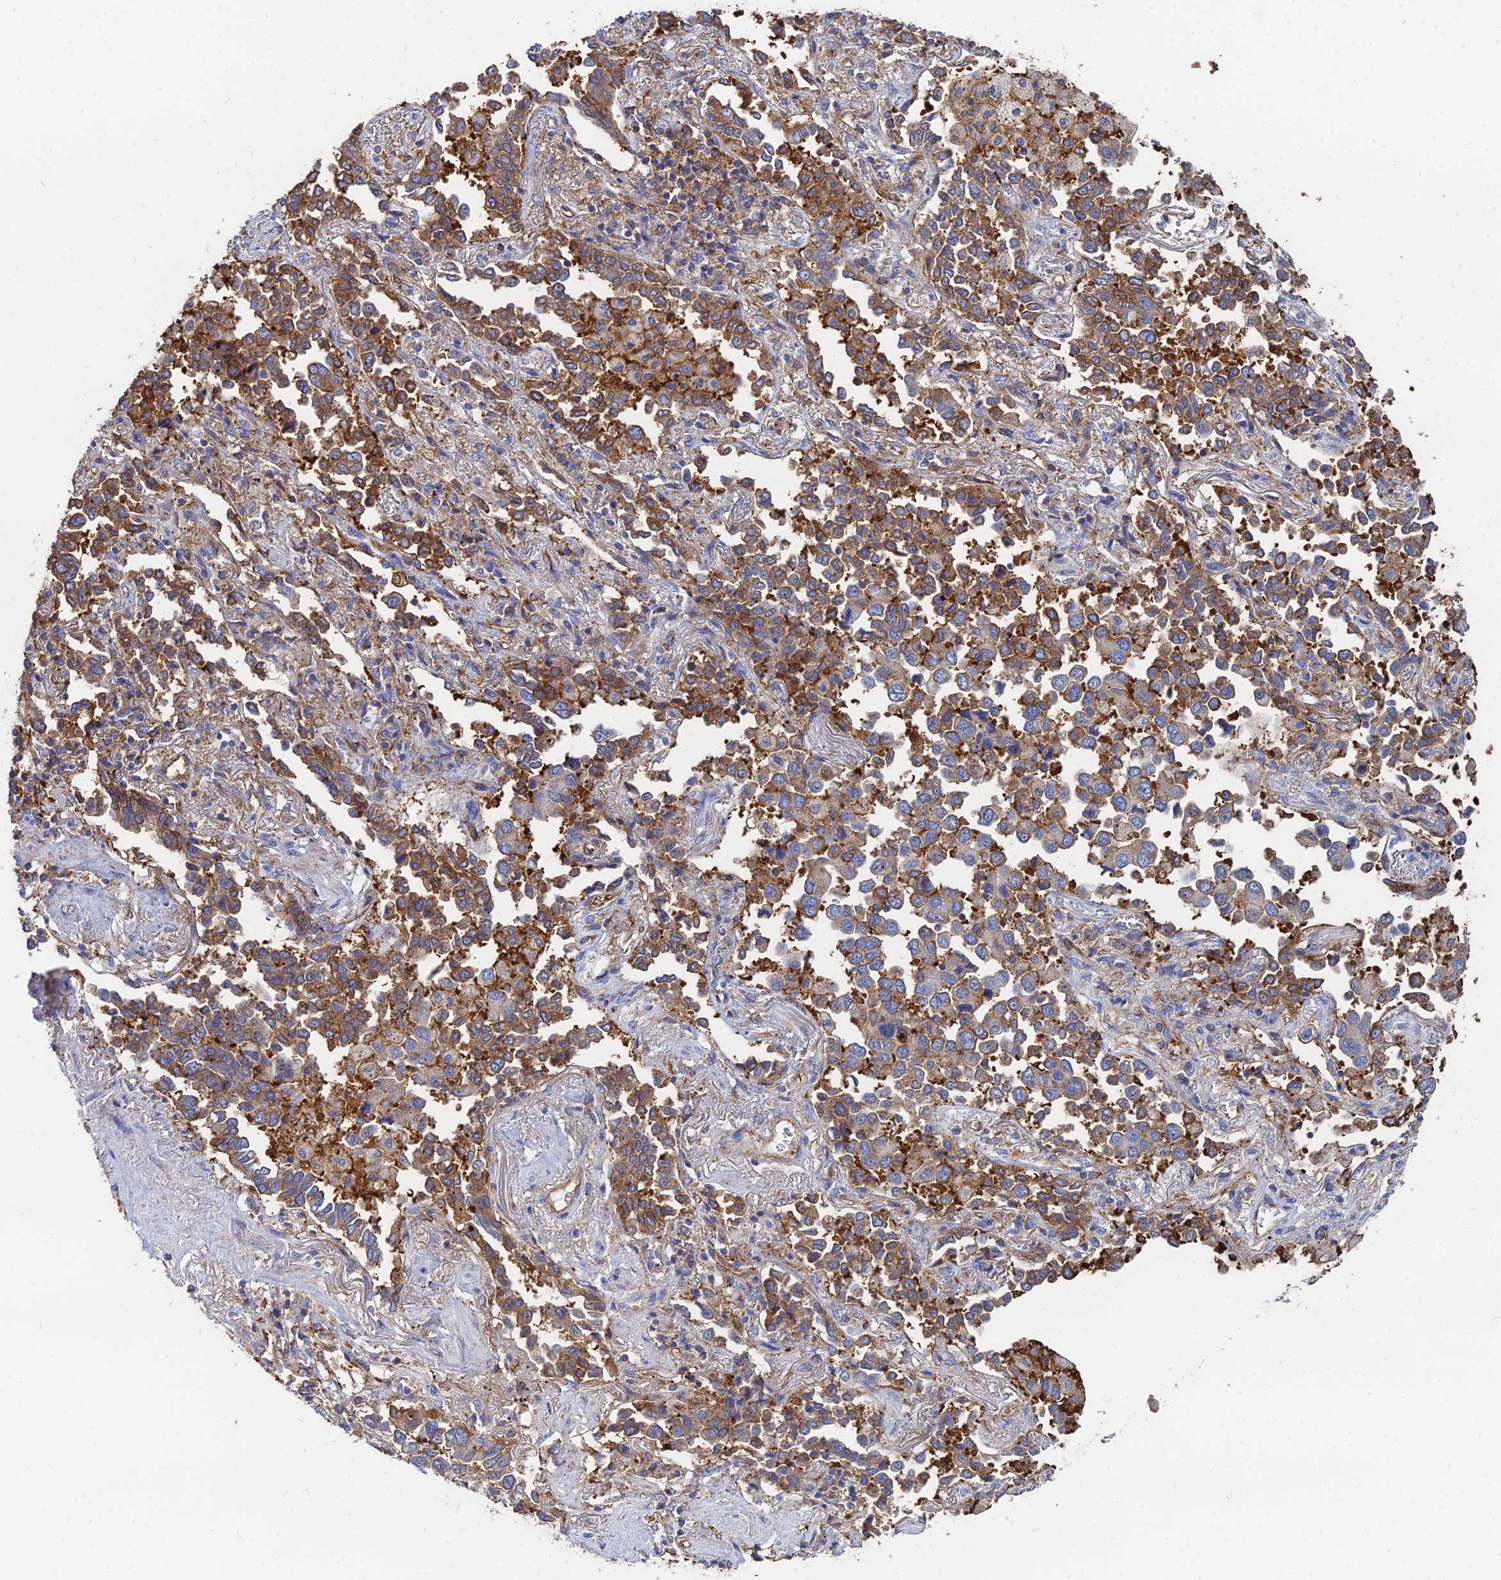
{"staining": {"intensity": "moderate", "quantity": ">75%", "location": "cytoplasmic/membranous"}, "tissue": "lung cancer", "cell_type": "Tumor cells", "image_type": "cancer", "snomed": [{"axis": "morphology", "description": "Adenocarcinoma, NOS"}, {"axis": "topography", "description": "Lung"}], "caption": "Protein analysis of lung cancer tissue demonstrates moderate cytoplasmic/membranous positivity in approximately >75% of tumor cells.", "gene": "GPR42", "patient": {"sex": "male", "age": 67}}